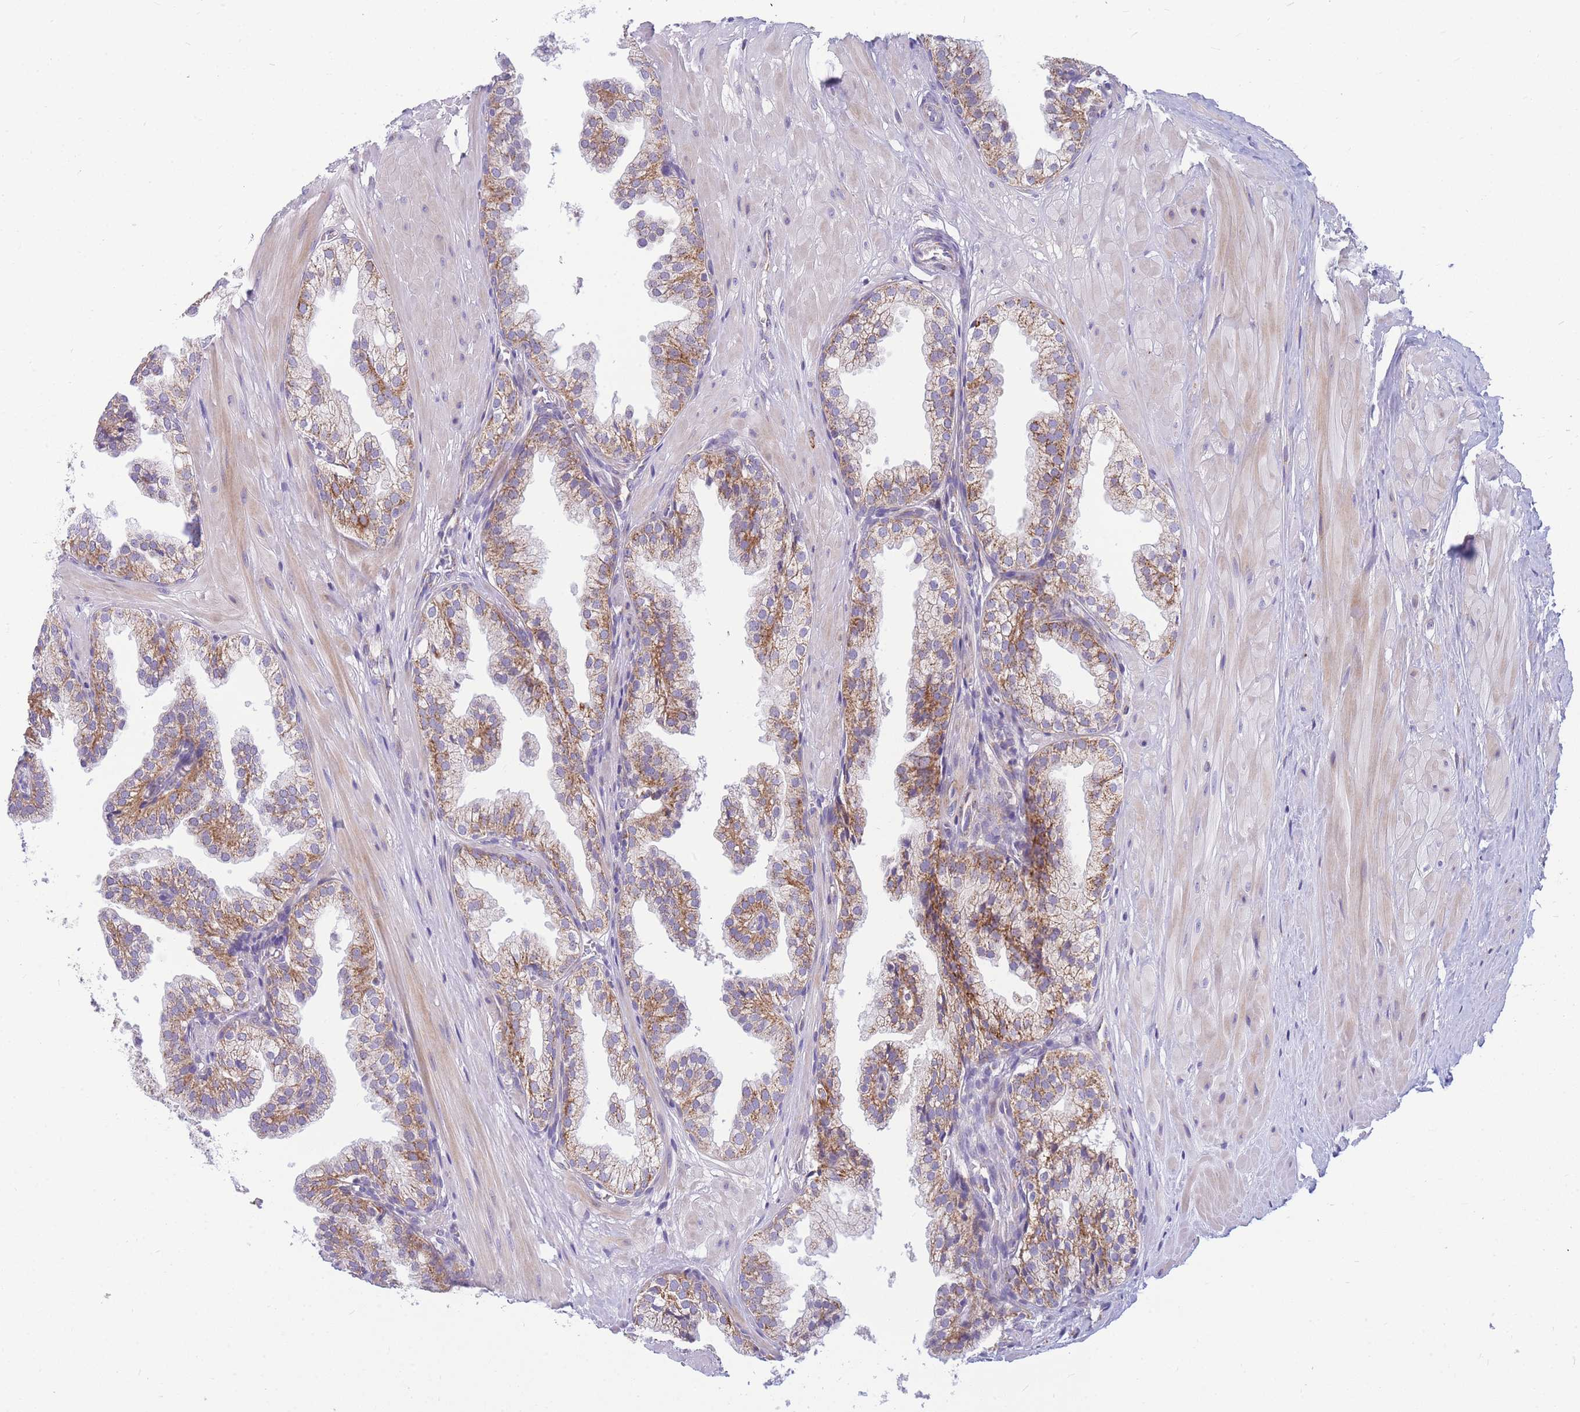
{"staining": {"intensity": "moderate", "quantity": ">75%", "location": "cytoplasmic/membranous"}, "tissue": "prostate", "cell_type": "Glandular cells", "image_type": "normal", "snomed": [{"axis": "morphology", "description": "Normal tissue, NOS"}, {"axis": "topography", "description": "Prostate"}, {"axis": "topography", "description": "Peripheral nerve tissue"}], "caption": "Protein staining of normal prostate shows moderate cytoplasmic/membranous staining in approximately >75% of glandular cells. The protein is shown in brown color, while the nuclei are stained blue.", "gene": "MRPS11", "patient": {"sex": "male", "age": 55}}